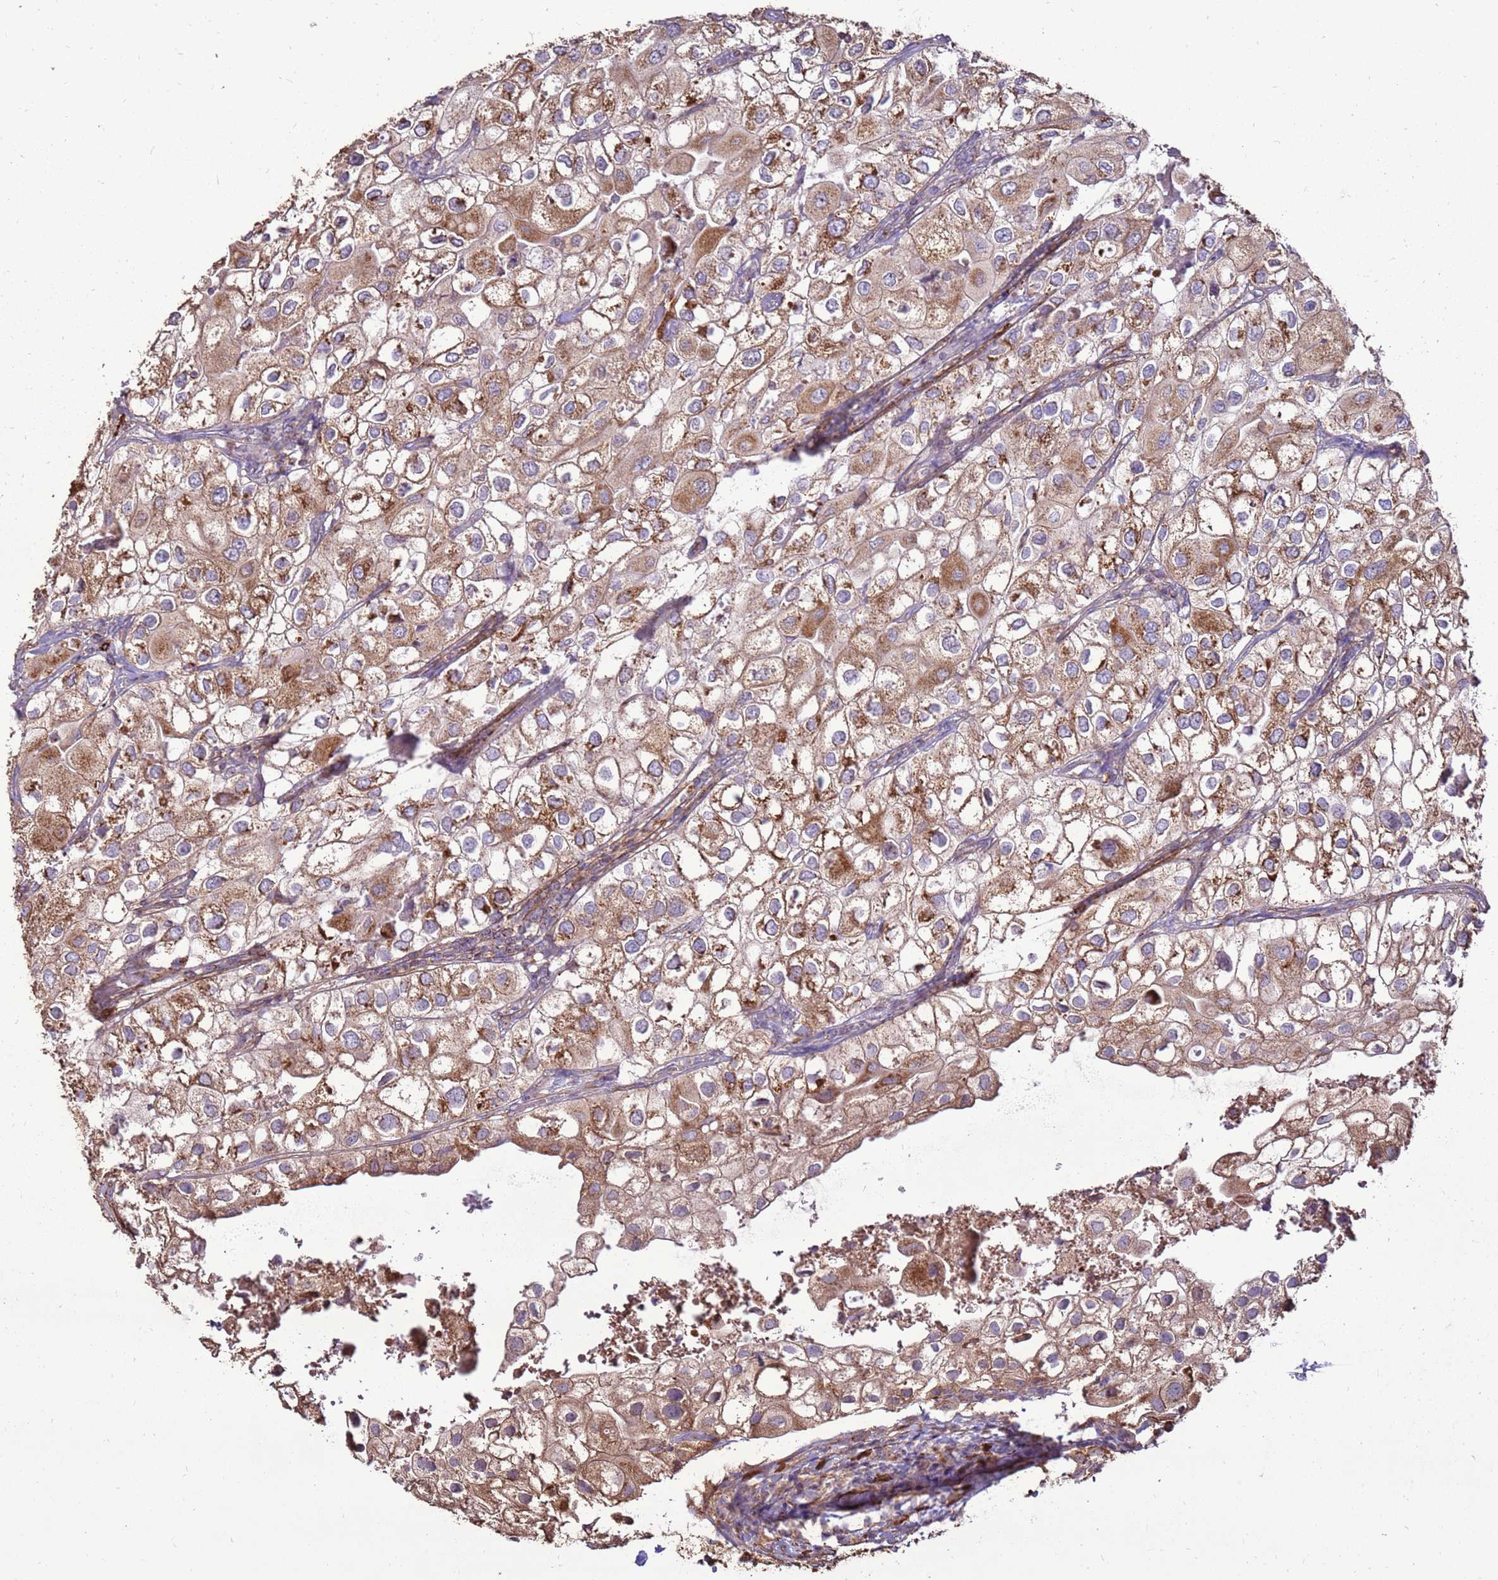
{"staining": {"intensity": "moderate", "quantity": ">75%", "location": "cytoplasmic/membranous"}, "tissue": "urothelial cancer", "cell_type": "Tumor cells", "image_type": "cancer", "snomed": [{"axis": "morphology", "description": "Urothelial carcinoma, High grade"}, {"axis": "topography", "description": "Urinary bladder"}], "caption": "Brown immunohistochemical staining in high-grade urothelial carcinoma reveals moderate cytoplasmic/membranous expression in approximately >75% of tumor cells.", "gene": "DDX59", "patient": {"sex": "male", "age": 64}}